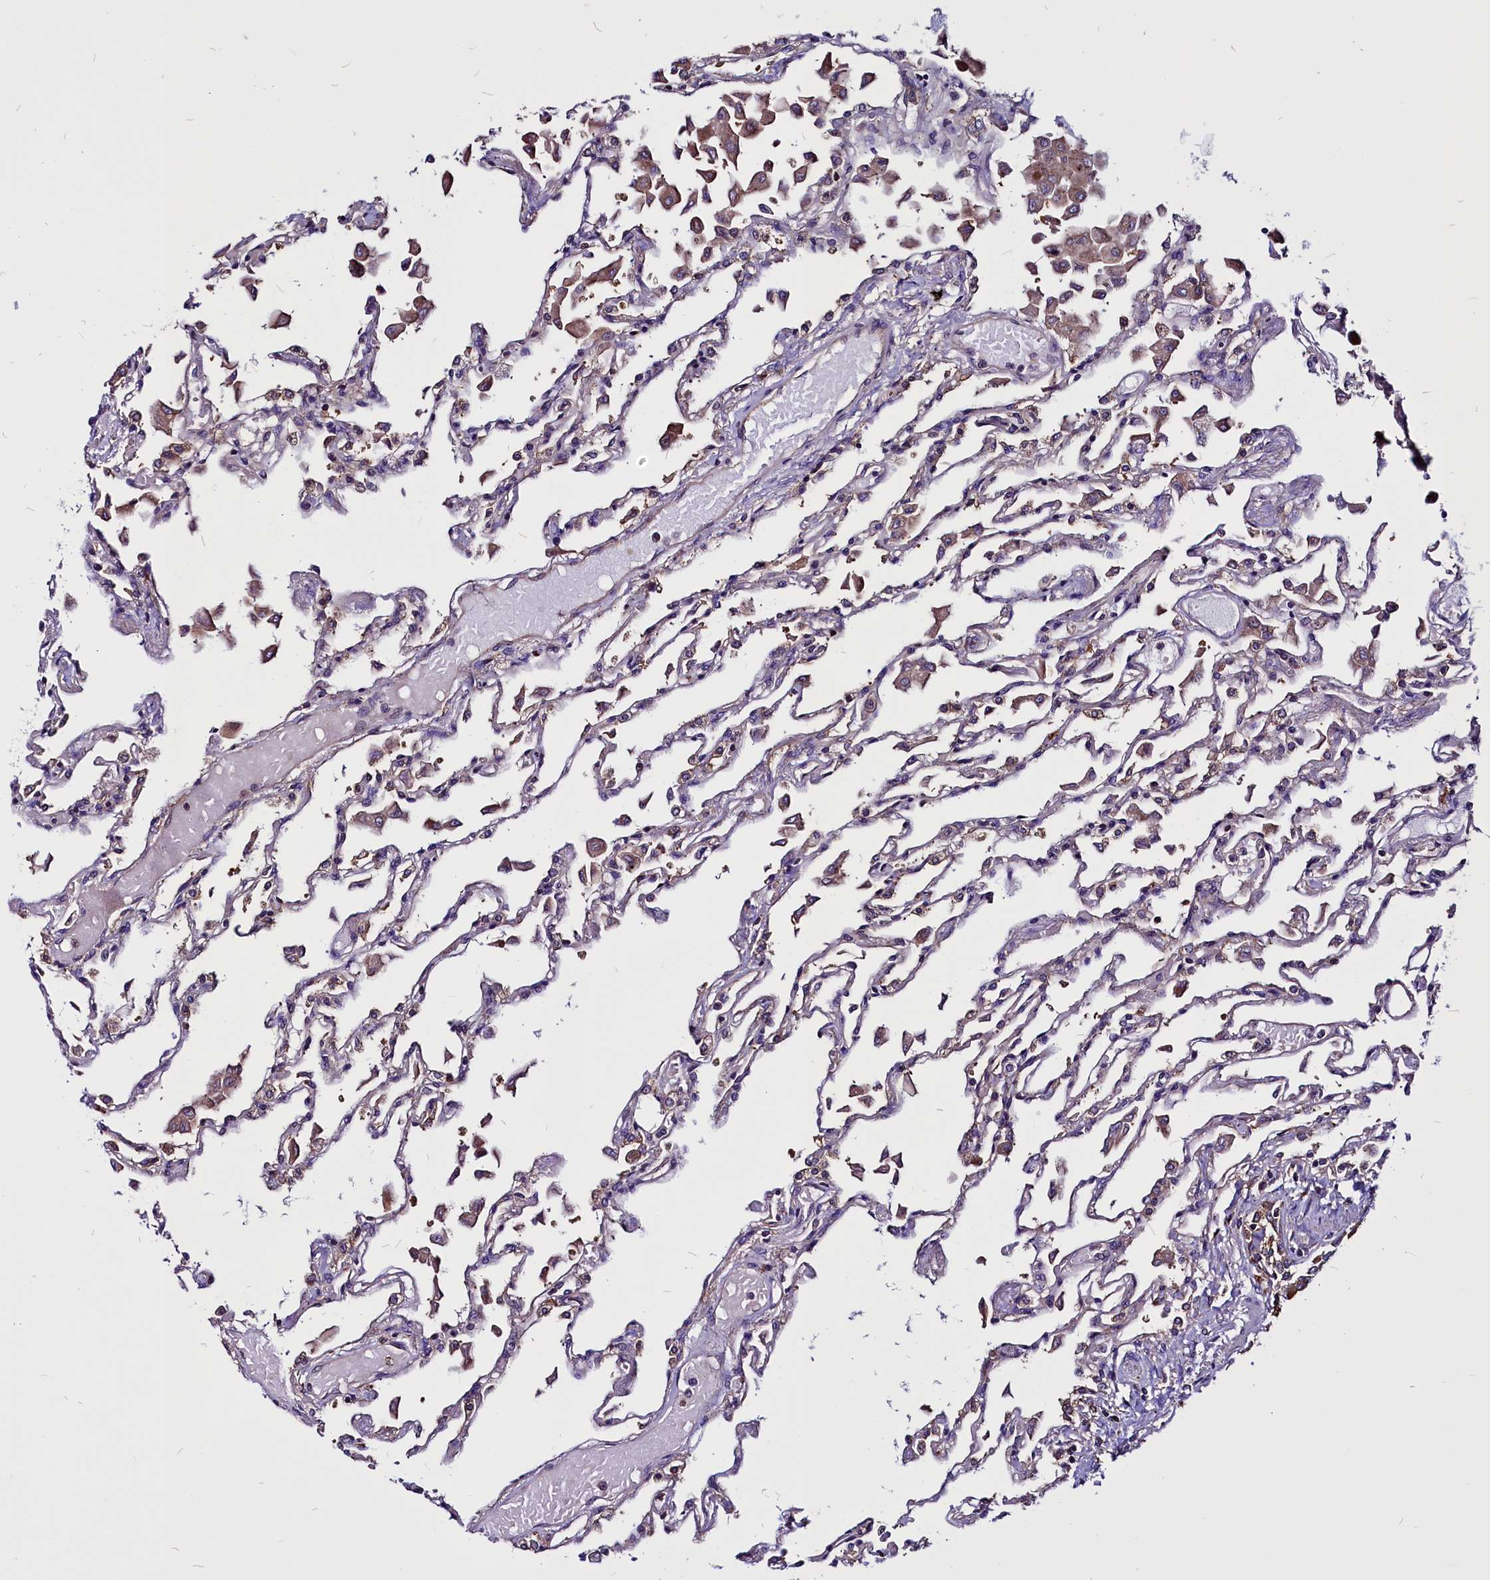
{"staining": {"intensity": "moderate", "quantity": "25%-75%", "location": "cytoplasmic/membranous"}, "tissue": "lung", "cell_type": "Alveolar cells", "image_type": "normal", "snomed": [{"axis": "morphology", "description": "Normal tissue, NOS"}, {"axis": "topography", "description": "Bronchus"}, {"axis": "topography", "description": "Lung"}], "caption": "The micrograph shows a brown stain indicating the presence of a protein in the cytoplasmic/membranous of alveolar cells in lung. (Brightfield microscopy of DAB IHC at high magnification).", "gene": "EIF3G", "patient": {"sex": "female", "age": 49}}